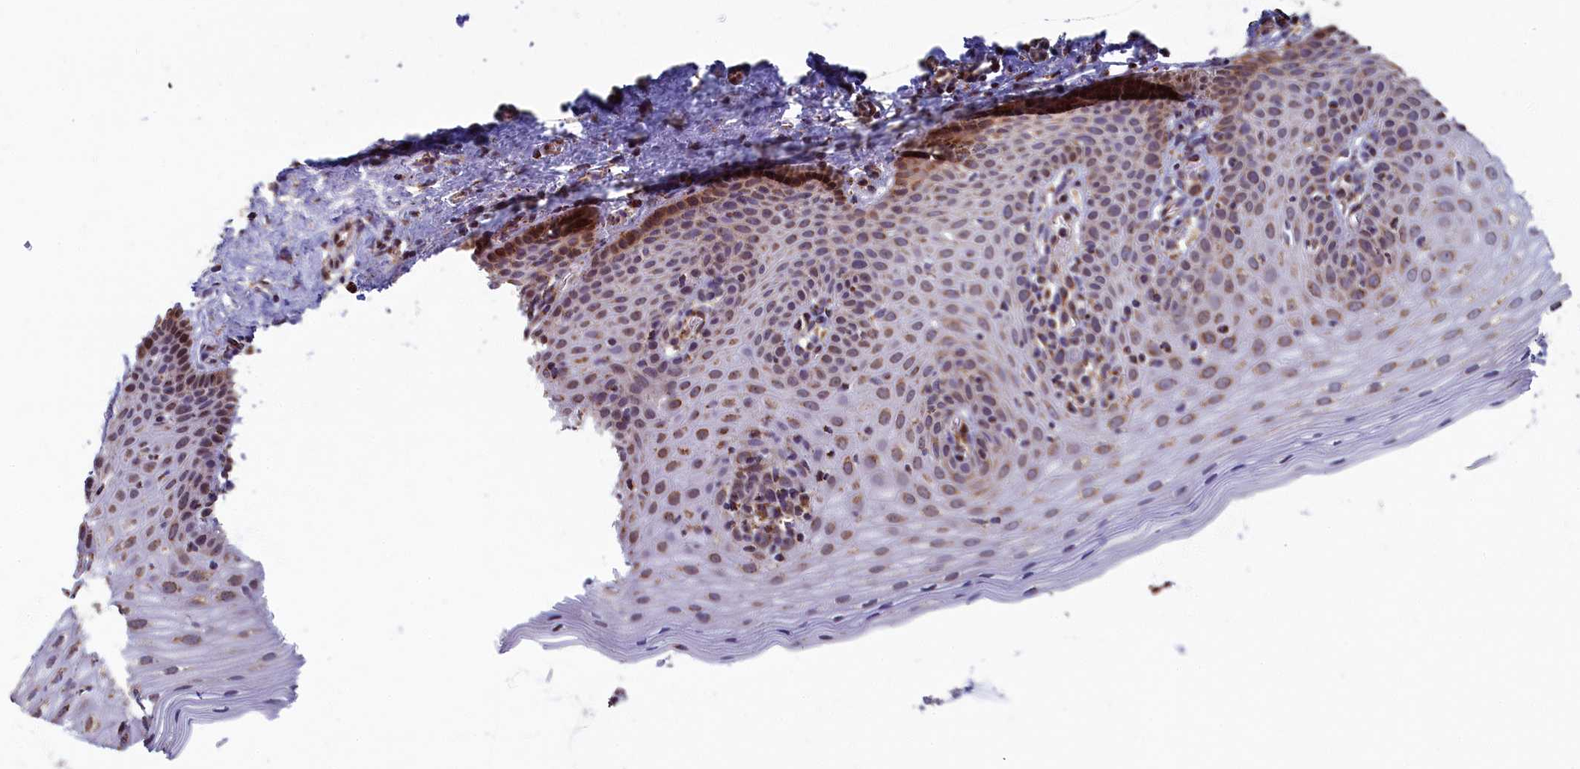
{"staining": {"intensity": "strong", "quantity": ">75%", "location": "cytoplasmic/membranous,nuclear"}, "tissue": "cervix", "cell_type": "Glandular cells", "image_type": "normal", "snomed": [{"axis": "morphology", "description": "Normal tissue, NOS"}, {"axis": "topography", "description": "Cervix"}], "caption": "About >75% of glandular cells in benign human cervix reveal strong cytoplasmic/membranous,nuclear protein positivity as visualized by brown immunohistochemical staining.", "gene": "SPR", "patient": {"sex": "female", "age": 36}}